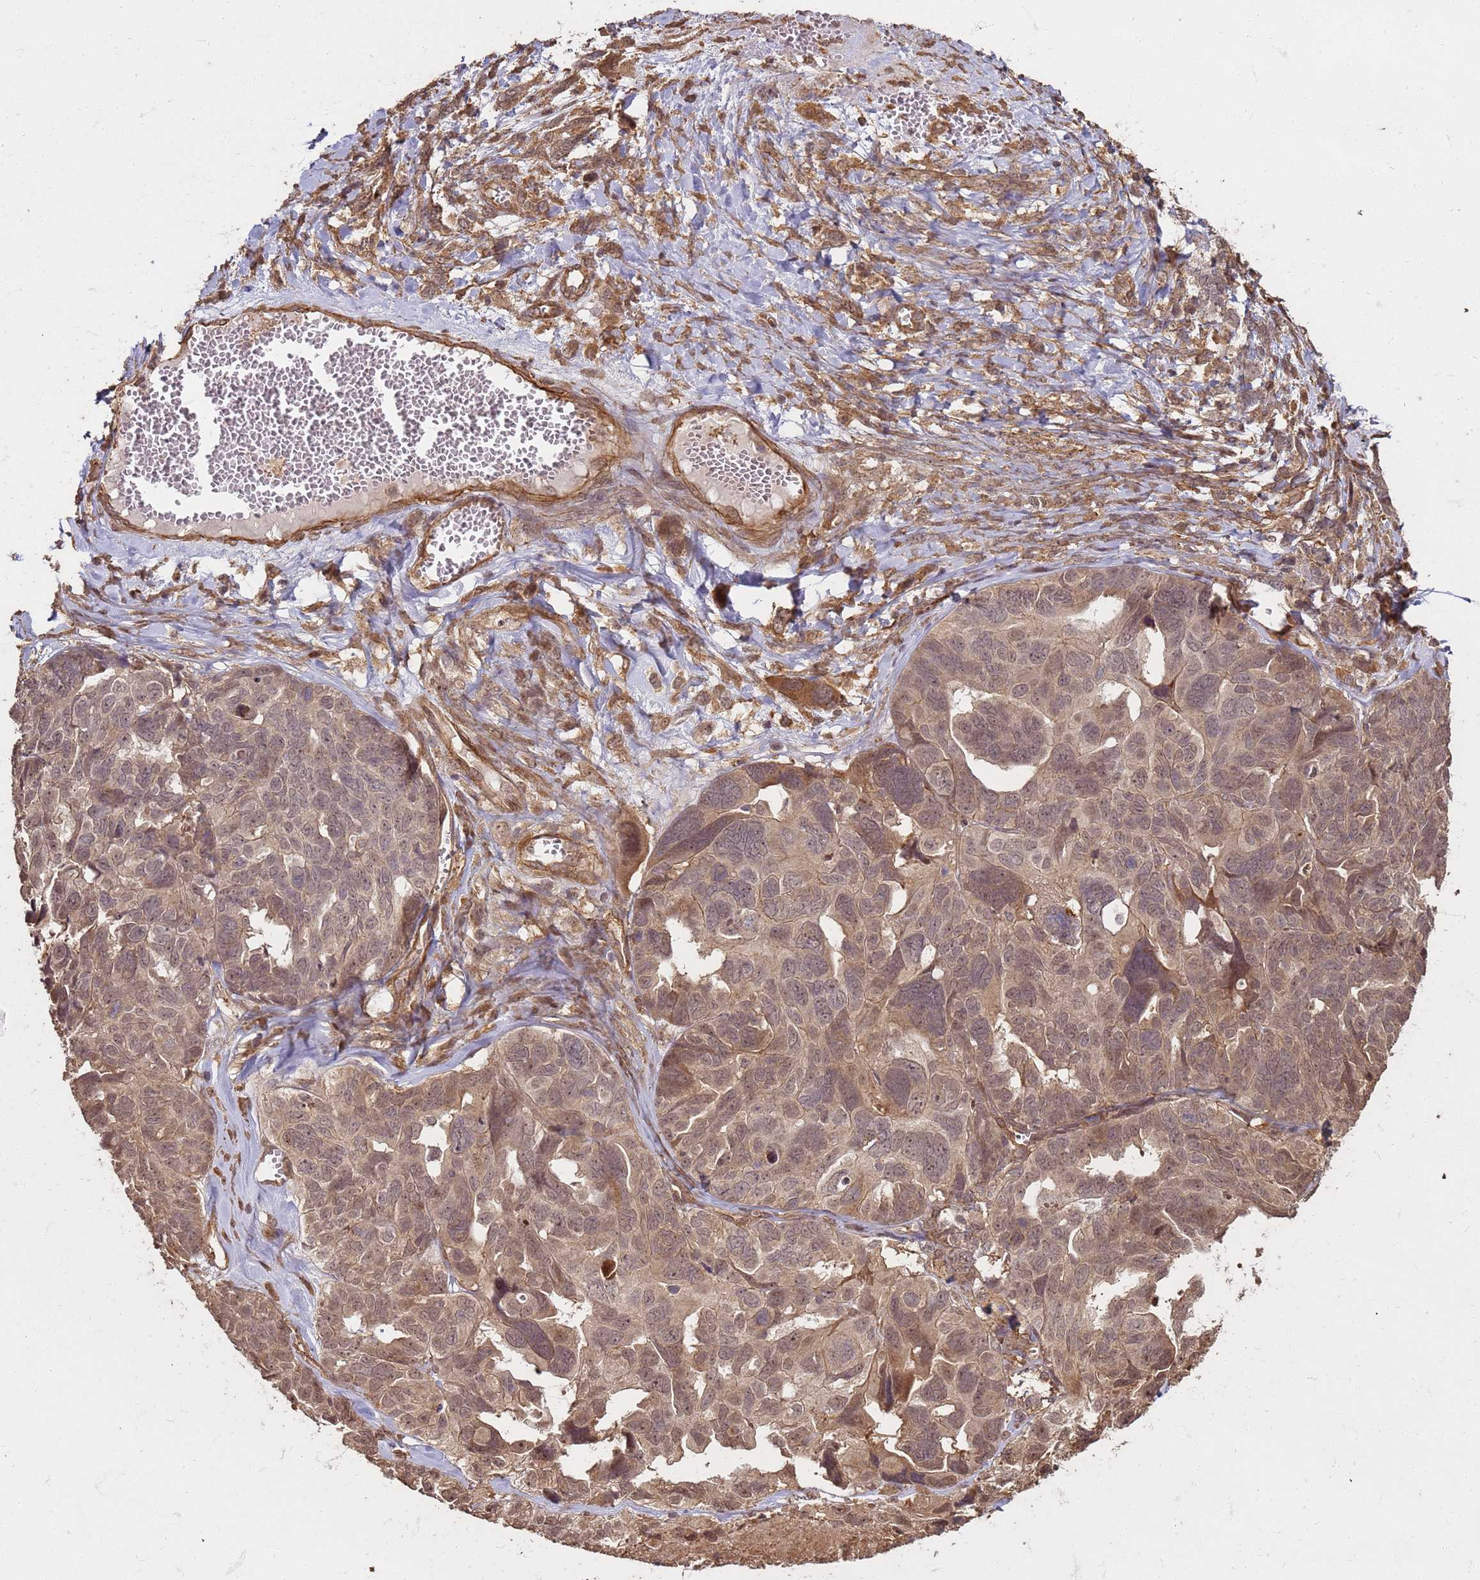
{"staining": {"intensity": "weak", "quantity": "25%-75%", "location": "cytoplasmic/membranous,nuclear"}, "tissue": "ovarian cancer", "cell_type": "Tumor cells", "image_type": "cancer", "snomed": [{"axis": "morphology", "description": "Cystadenocarcinoma, serous, NOS"}, {"axis": "topography", "description": "Ovary"}], "caption": "Ovarian cancer stained for a protein demonstrates weak cytoplasmic/membranous and nuclear positivity in tumor cells. The staining is performed using DAB (3,3'-diaminobenzidine) brown chromogen to label protein expression. The nuclei are counter-stained blue using hematoxylin.", "gene": "KIF26A", "patient": {"sex": "female", "age": 79}}